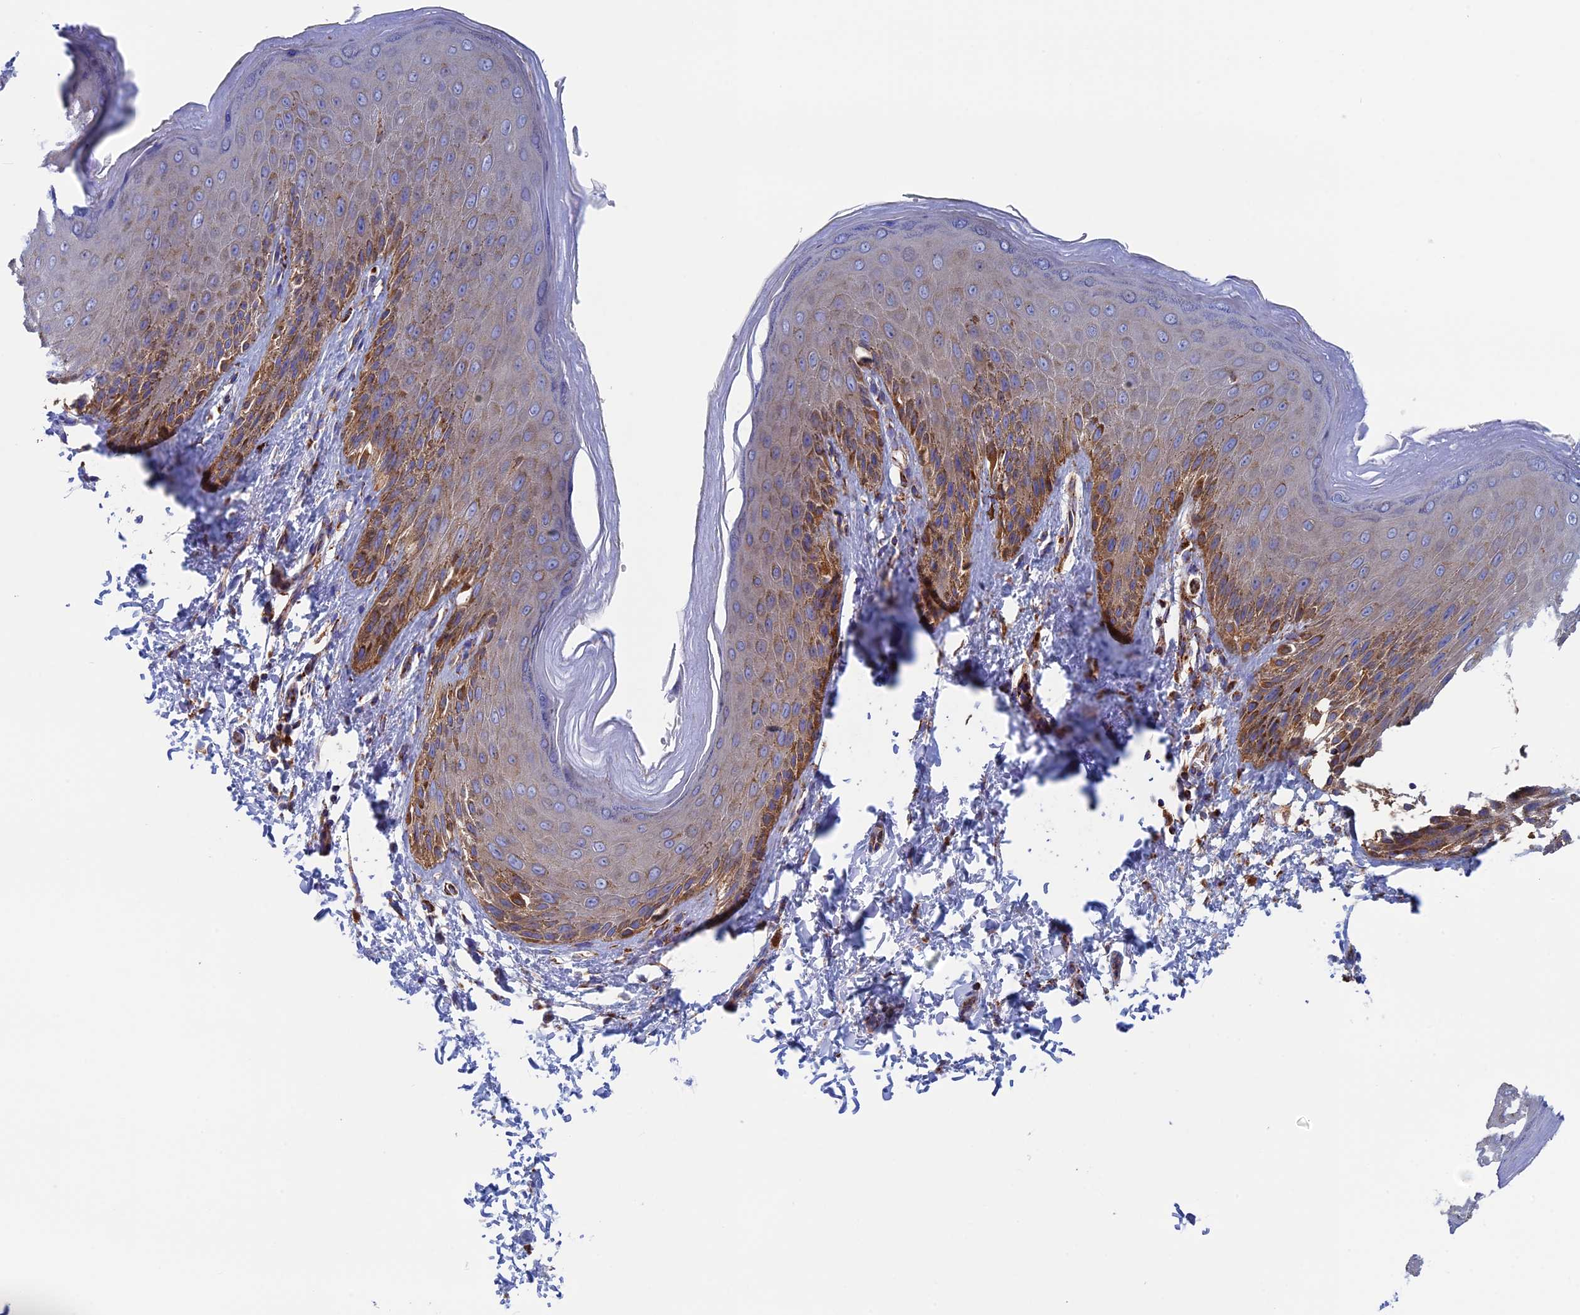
{"staining": {"intensity": "moderate", "quantity": "<25%", "location": "cytoplasmic/membranous"}, "tissue": "skin", "cell_type": "Epidermal cells", "image_type": "normal", "snomed": [{"axis": "morphology", "description": "Normal tissue, NOS"}, {"axis": "topography", "description": "Anal"}], "caption": "Protein expression by IHC shows moderate cytoplasmic/membranous expression in approximately <25% of epidermal cells in normal skin.", "gene": "WDR83", "patient": {"sex": "male", "age": 44}}